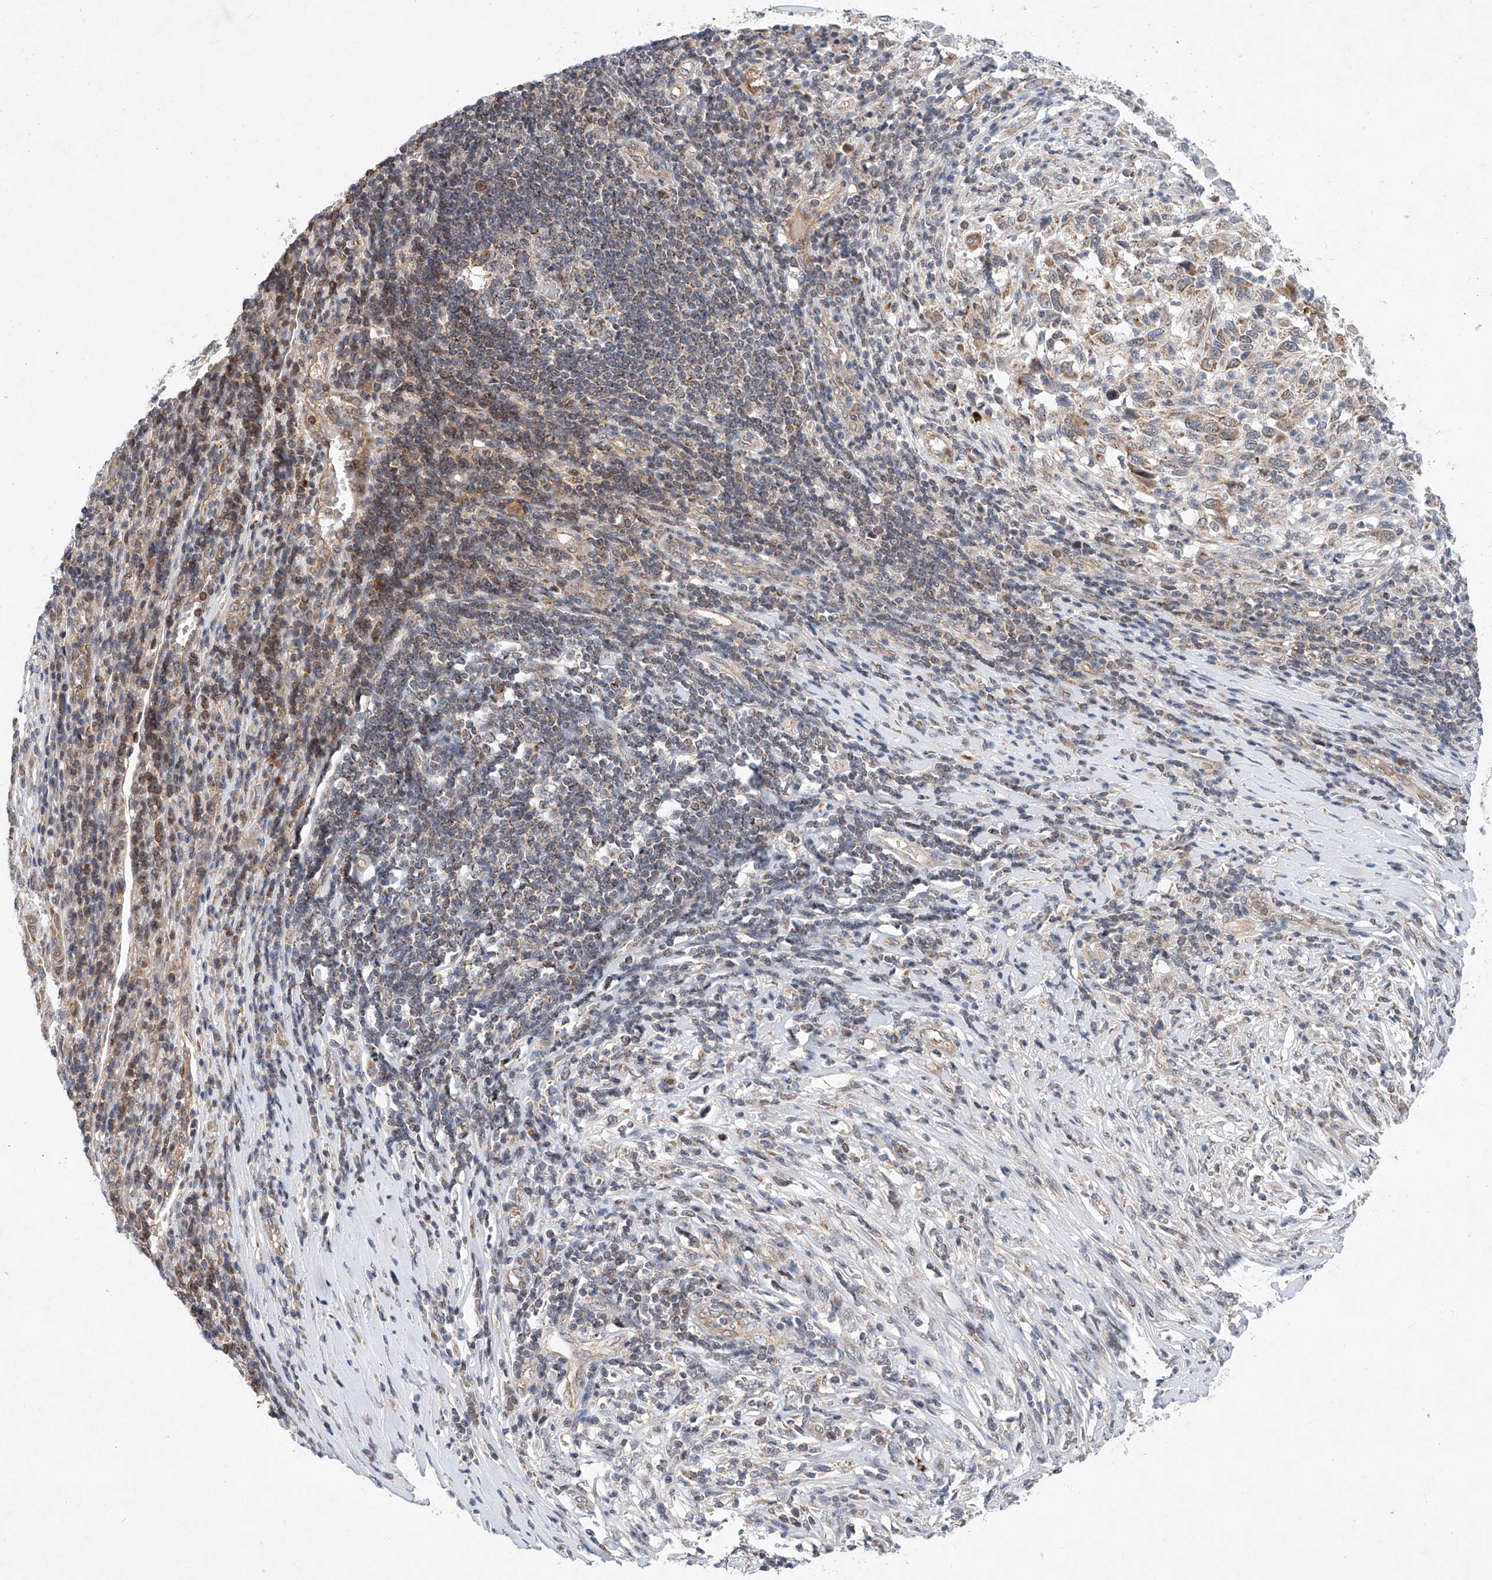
{"staining": {"intensity": "moderate", "quantity": ">75%", "location": "cytoplasmic/membranous"}, "tissue": "melanoma", "cell_type": "Tumor cells", "image_type": "cancer", "snomed": [{"axis": "morphology", "description": "Malignant melanoma, Metastatic site"}, {"axis": "topography", "description": "Lymph node"}], "caption": "Malignant melanoma (metastatic site) was stained to show a protein in brown. There is medium levels of moderate cytoplasmic/membranous expression in about >75% of tumor cells. (brown staining indicates protein expression, while blue staining denotes nuclei).", "gene": "FASTK", "patient": {"sex": "male", "age": 61}}